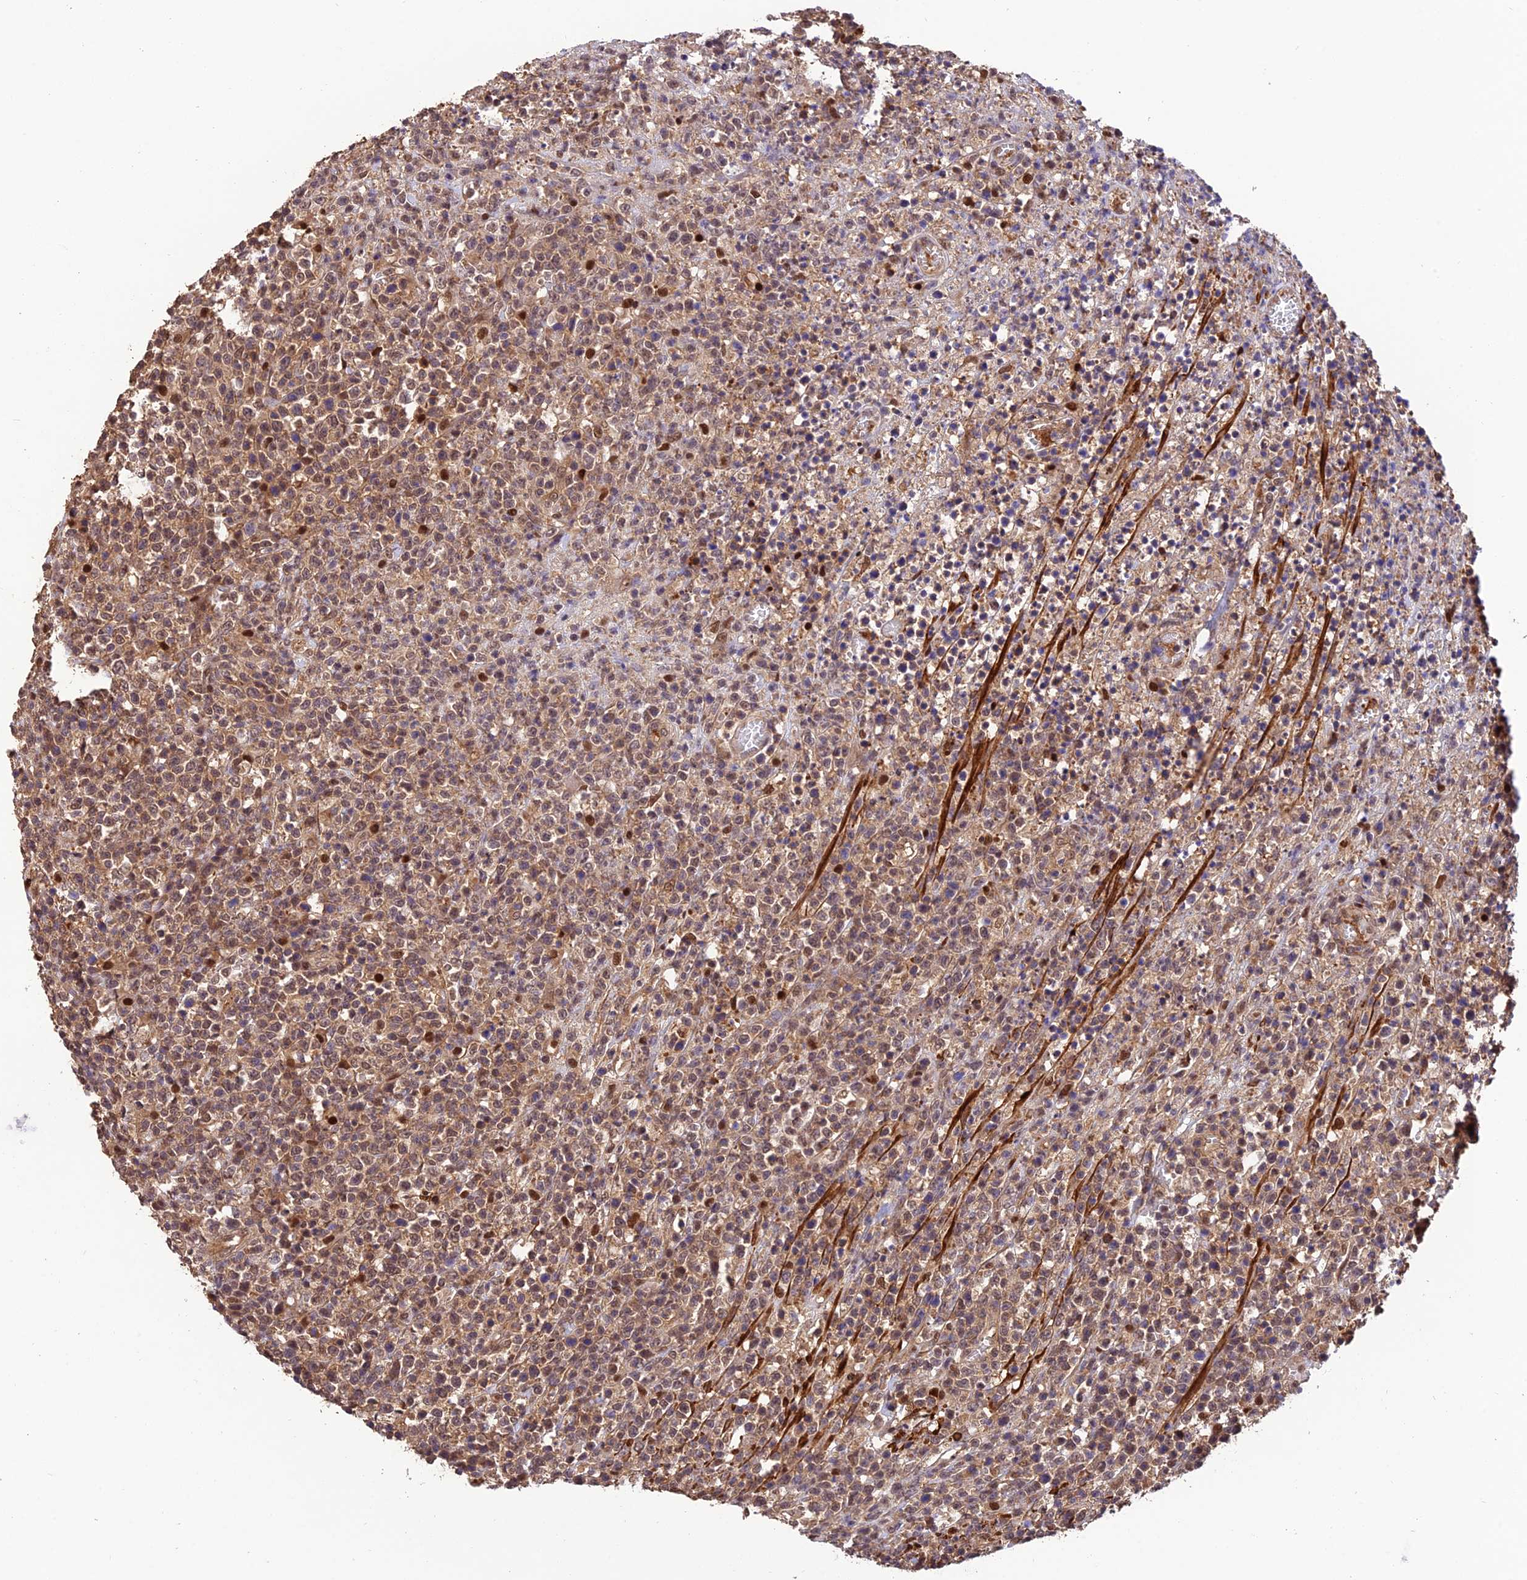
{"staining": {"intensity": "moderate", "quantity": ">75%", "location": "cytoplasmic/membranous"}, "tissue": "lymphoma", "cell_type": "Tumor cells", "image_type": "cancer", "snomed": [{"axis": "morphology", "description": "Malignant lymphoma, non-Hodgkin's type, High grade"}, {"axis": "topography", "description": "Colon"}], "caption": "This is a histology image of IHC staining of high-grade malignant lymphoma, non-Hodgkin's type, which shows moderate staining in the cytoplasmic/membranous of tumor cells.", "gene": "PSMB3", "patient": {"sex": "female", "age": 53}}